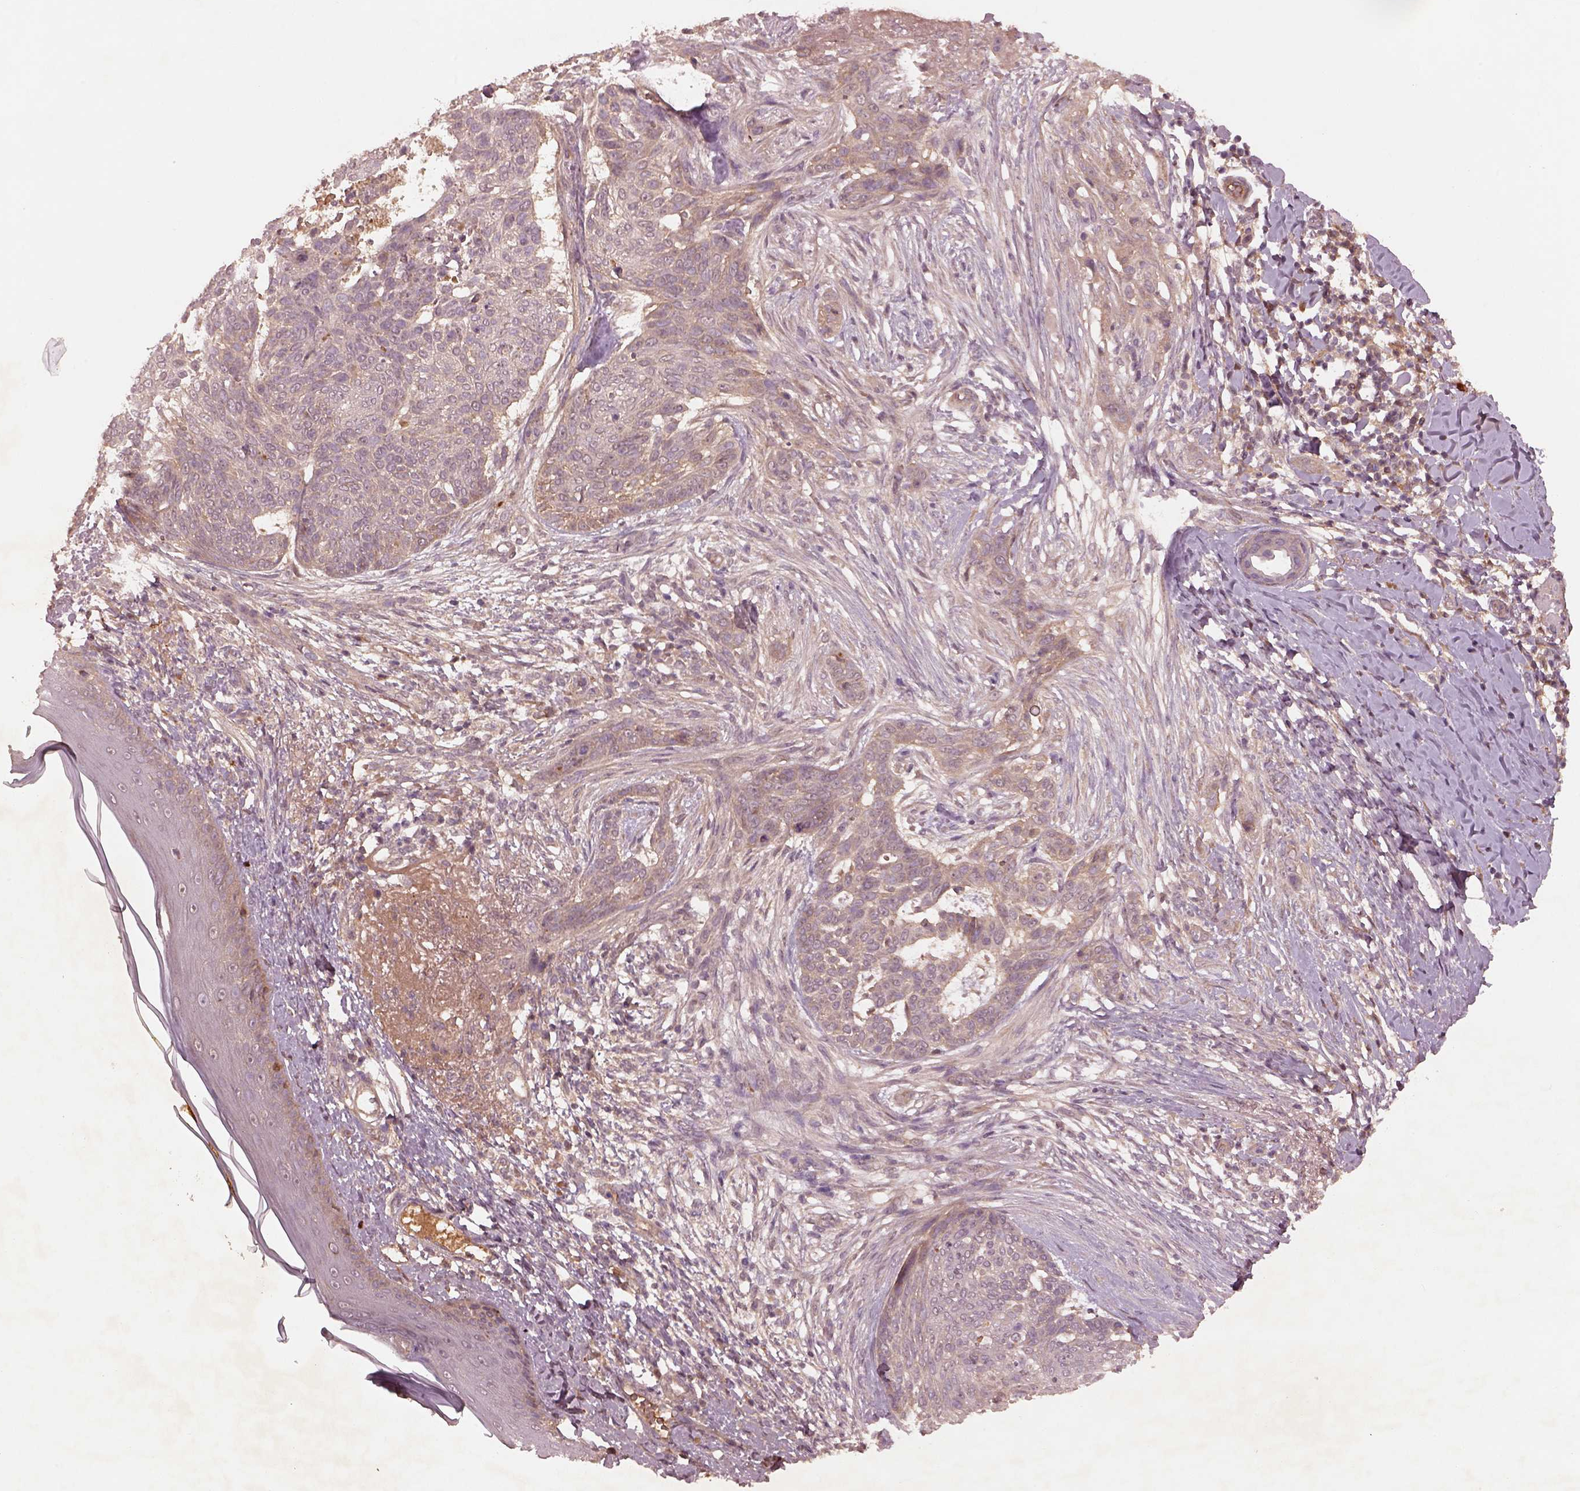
{"staining": {"intensity": "weak", "quantity": ">75%", "location": "cytoplasmic/membranous"}, "tissue": "skin cancer", "cell_type": "Tumor cells", "image_type": "cancer", "snomed": [{"axis": "morphology", "description": "Normal tissue, NOS"}, {"axis": "morphology", "description": "Basal cell carcinoma"}, {"axis": "topography", "description": "Skin"}], "caption": "Immunohistochemical staining of skin cancer (basal cell carcinoma) reveals weak cytoplasmic/membranous protein expression in approximately >75% of tumor cells.", "gene": "FAM234A", "patient": {"sex": "male", "age": 84}}